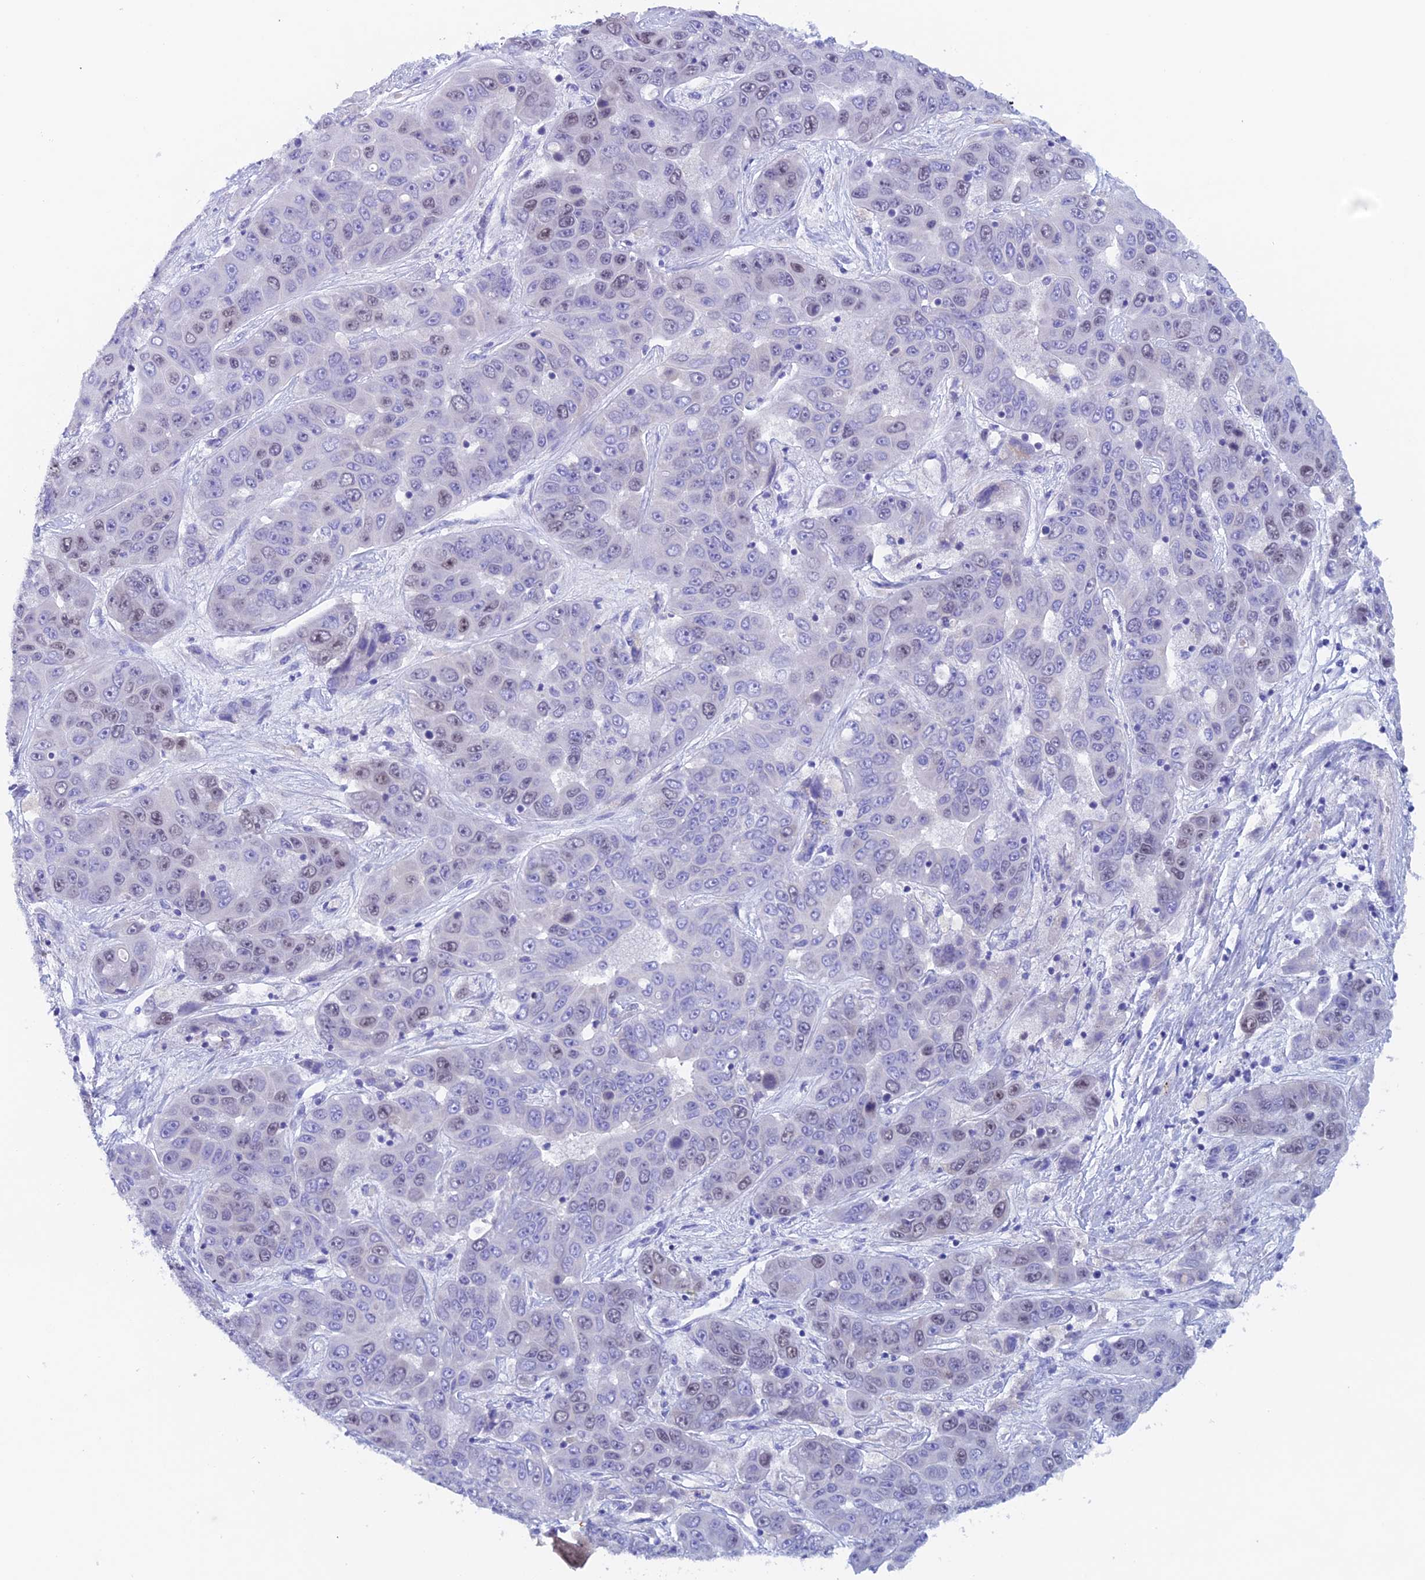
{"staining": {"intensity": "weak", "quantity": "<25%", "location": "nuclear"}, "tissue": "liver cancer", "cell_type": "Tumor cells", "image_type": "cancer", "snomed": [{"axis": "morphology", "description": "Cholangiocarcinoma"}, {"axis": "topography", "description": "Liver"}], "caption": "Immunohistochemistry micrograph of liver cancer stained for a protein (brown), which shows no positivity in tumor cells. (DAB (3,3'-diaminobenzidine) immunohistochemistry (IHC) with hematoxylin counter stain).", "gene": "PSMC3IP", "patient": {"sex": "female", "age": 52}}